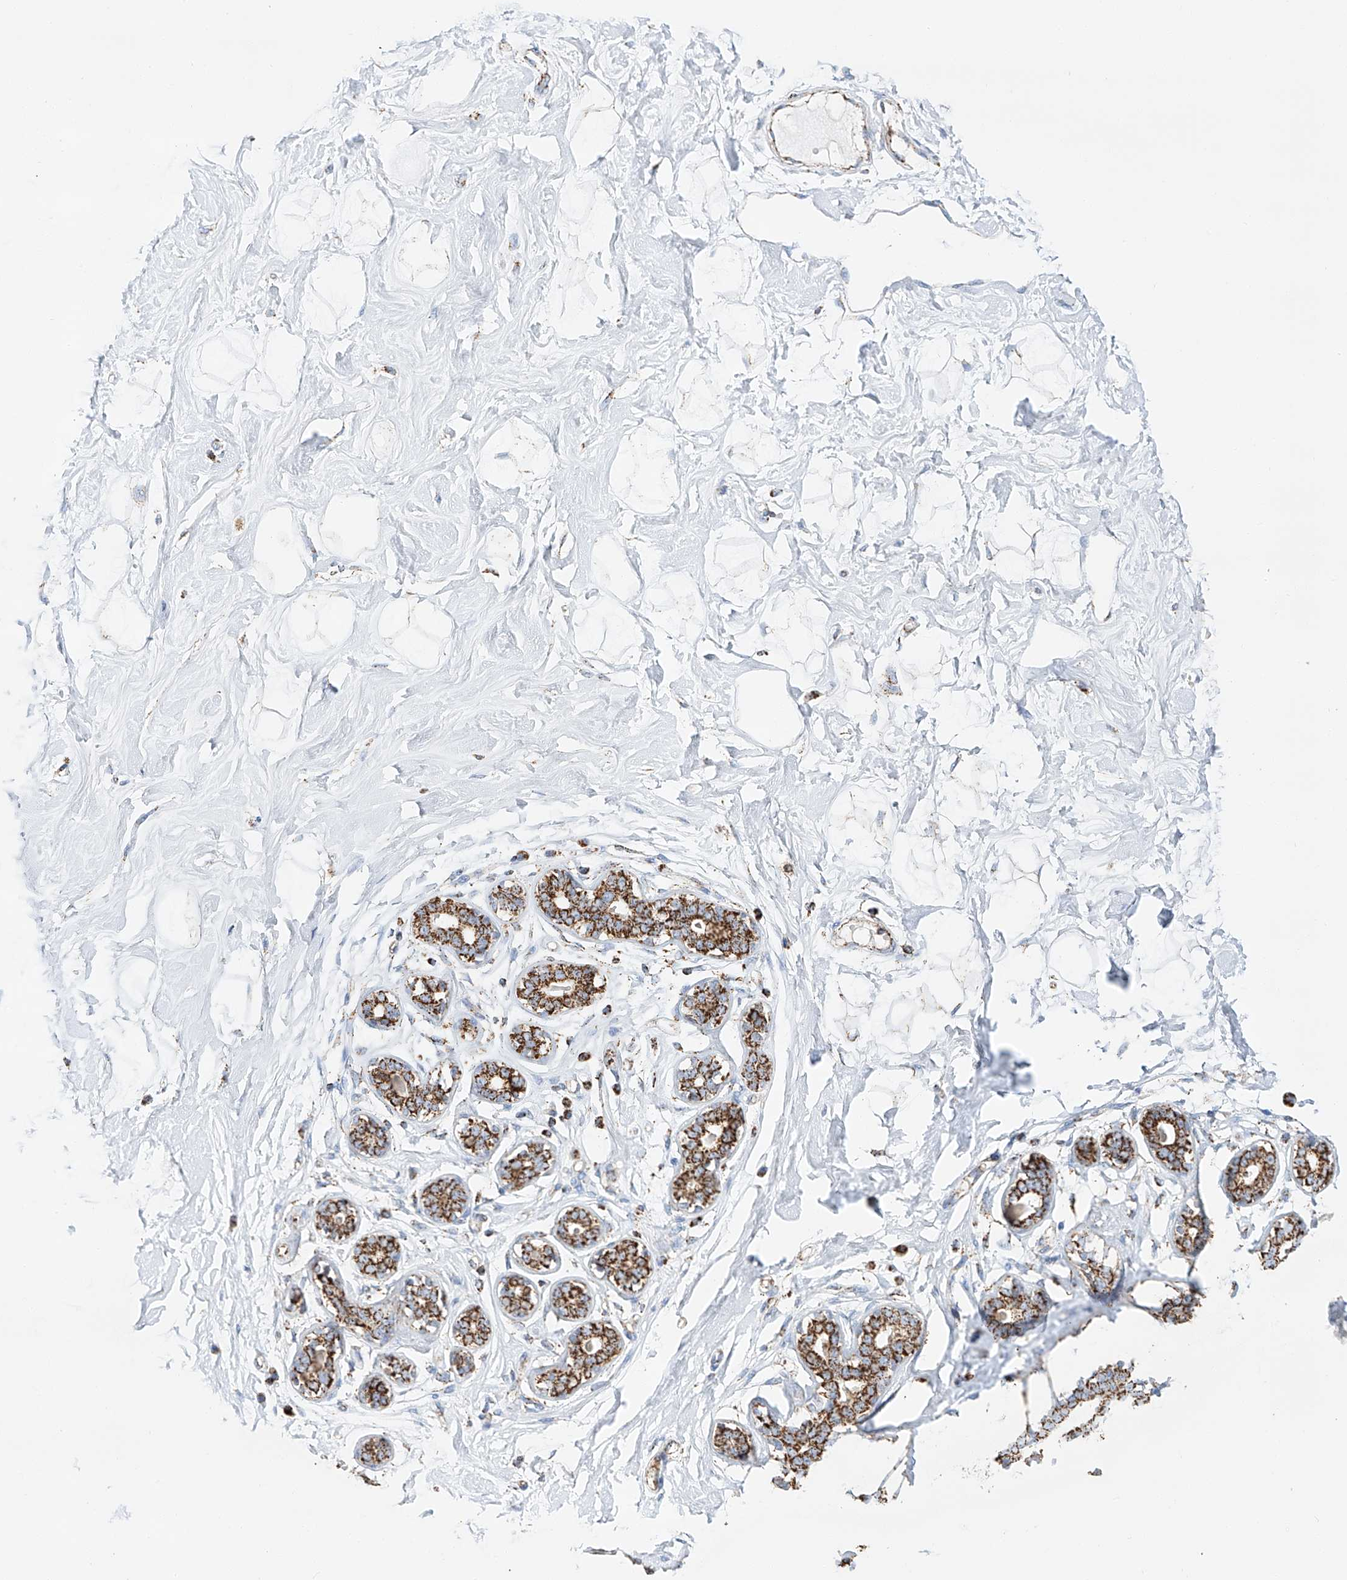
{"staining": {"intensity": "negative", "quantity": "none", "location": "none"}, "tissue": "breast", "cell_type": "Adipocytes", "image_type": "normal", "snomed": [{"axis": "morphology", "description": "Normal tissue, NOS"}, {"axis": "morphology", "description": "Adenoma, NOS"}, {"axis": "topography", "description": "Breast"}], "caption": "Protein analysis of normal breast reveals no significant staining in adipocytes.", "gene": "TTC27", "patient": {"sex": "female", "age": 23}}